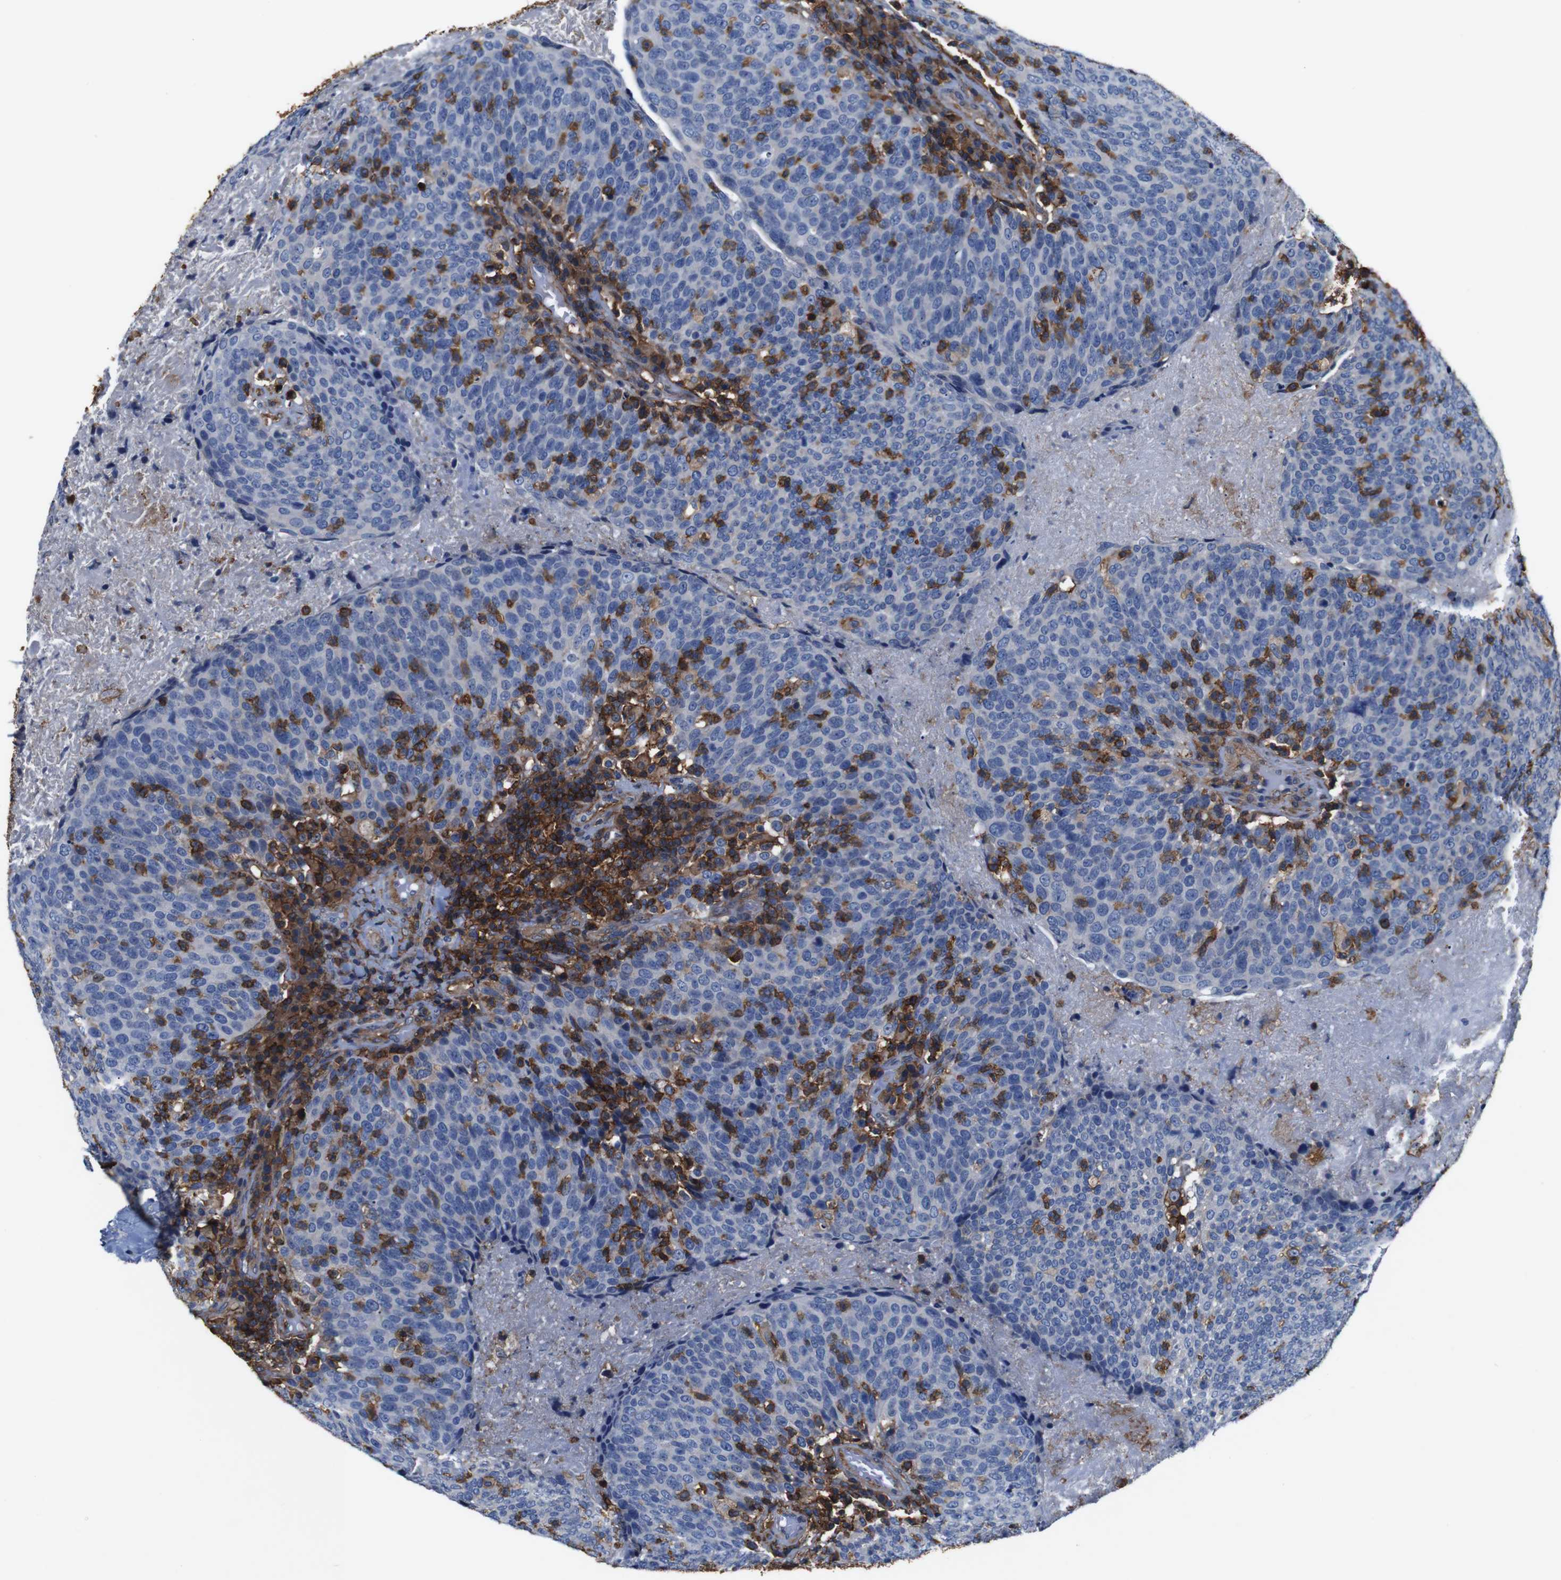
{"staining": {"intensity": "negative", "quantity": "none", "location": "none"}, "tissue": "head and neck cancer", "cell_type": "Tumor cells", "image_type": "cancer", "snomed": [{"axis": "morphology", "description": "Squamous cell carcinoma, NOS"}, {"axis": "morphology", "description": "Squamous cell carcinoma, metastatic, NOS"}, {"axis": "topography", "description": "Lymph node"}, {"axis": "topography", "description": "Head-Neck"}], "caption": "High power microscopy histopathology image of an IHC photomicrograph of head and neck cancer, revealing no significant positivity in tumor cells. (DAB IHC with hematoxylin counter stain).", "gene": "PI4KA", "patient": {"sex": "male", "age": 62}}